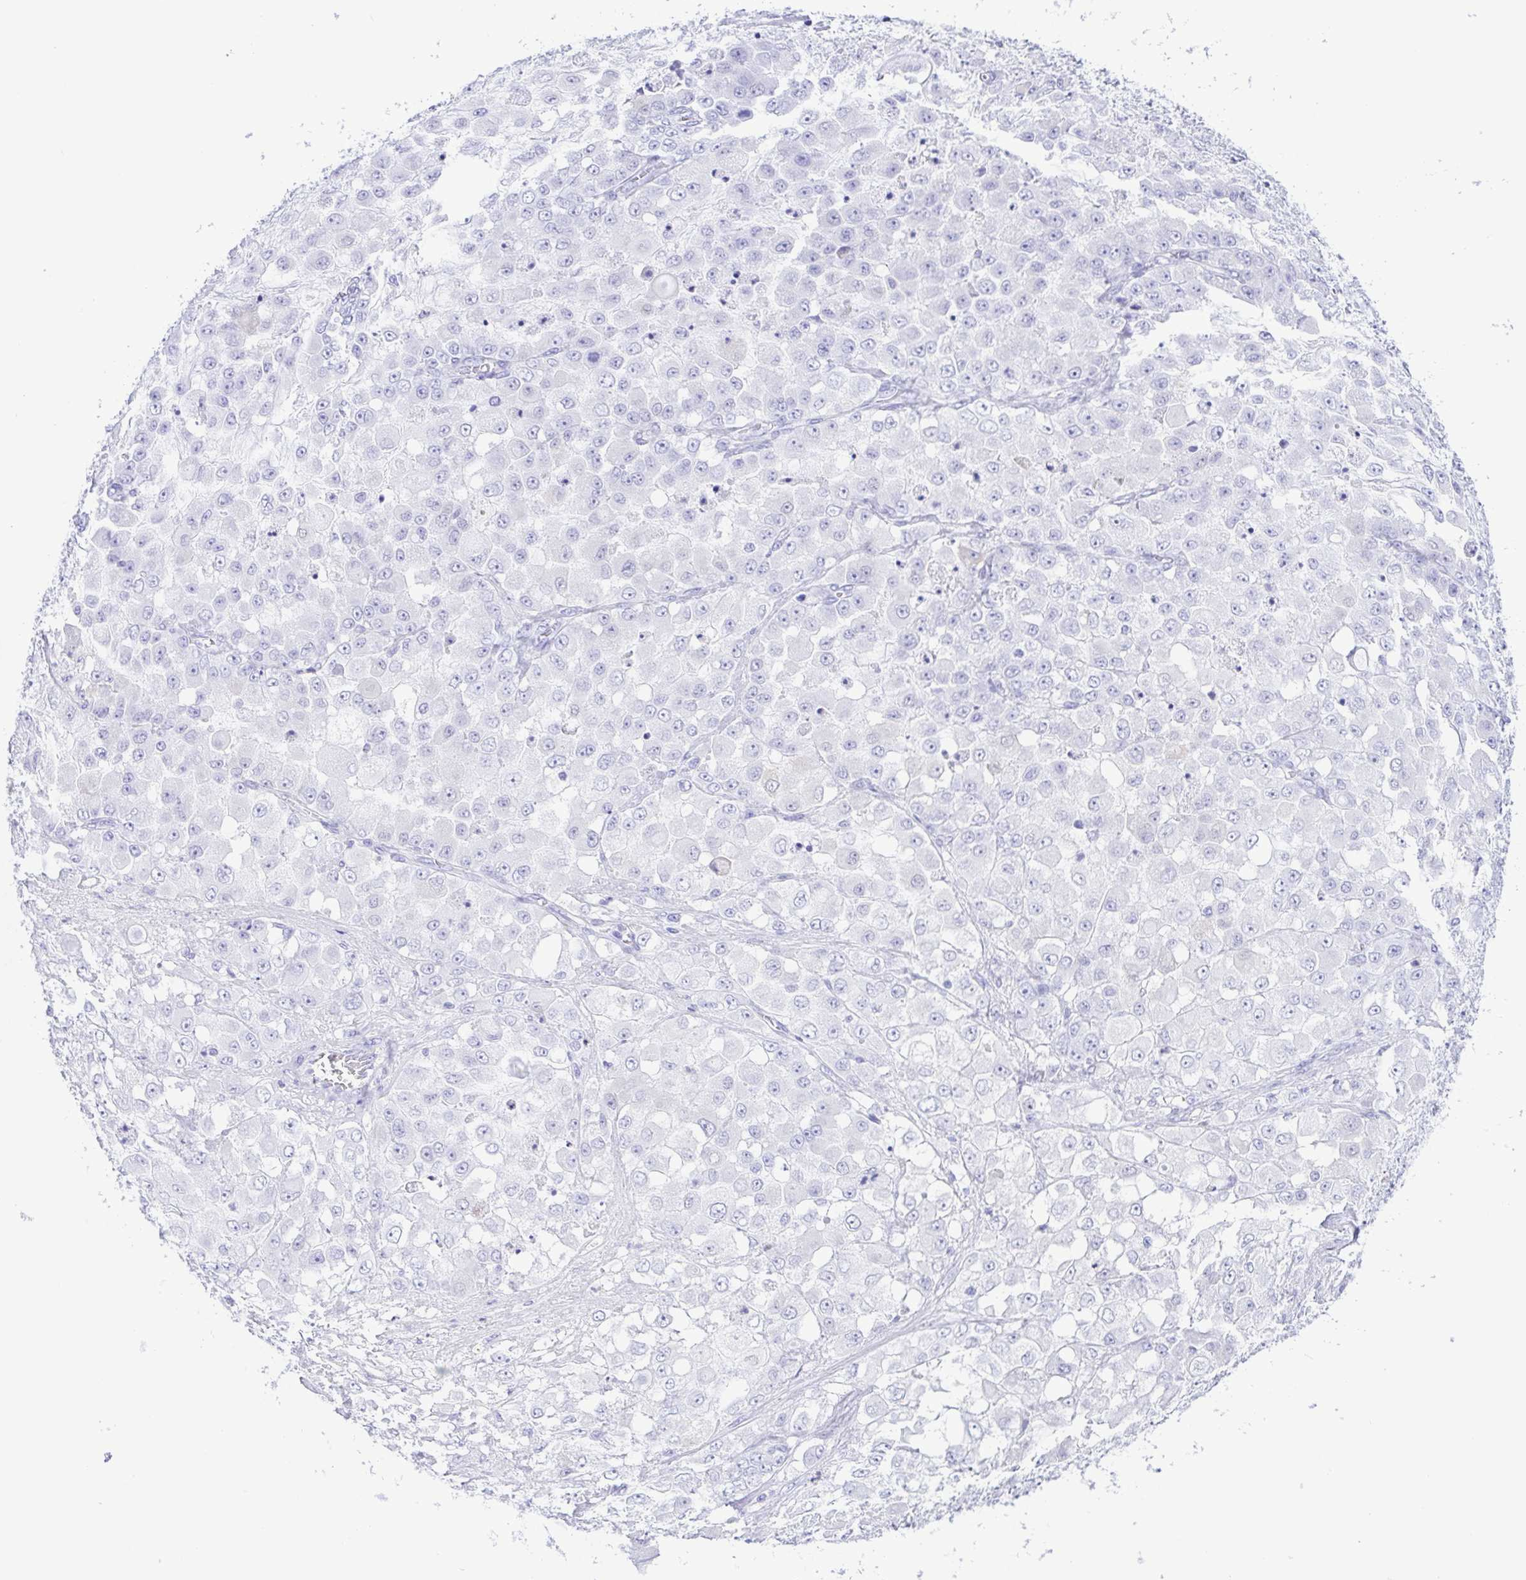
{"staining": {"intensity": "negative", "quantity": "none", "location": "none"}, "tissue": "stomach cancer", "cell_type": "Tumor cells", "image_type": "cancer", "snomed": [{"axis": "morphology", "description": "Adenocarcinoma, NOS"}, {"axis": "topography", "description": "Stomach"}], "caption": "This micrograph is of stomach adenocarcinoma stained with immunohistochemistry (IHC) to label a protein in brown with the nuclei are counter-stained blue. There is no staining in tumor cells. (DAB immunohistochemistry visualized using brightfield microscopy, high magnification).", "gene": "GPR17", "patient": {"sex": "female", "age": 76}}